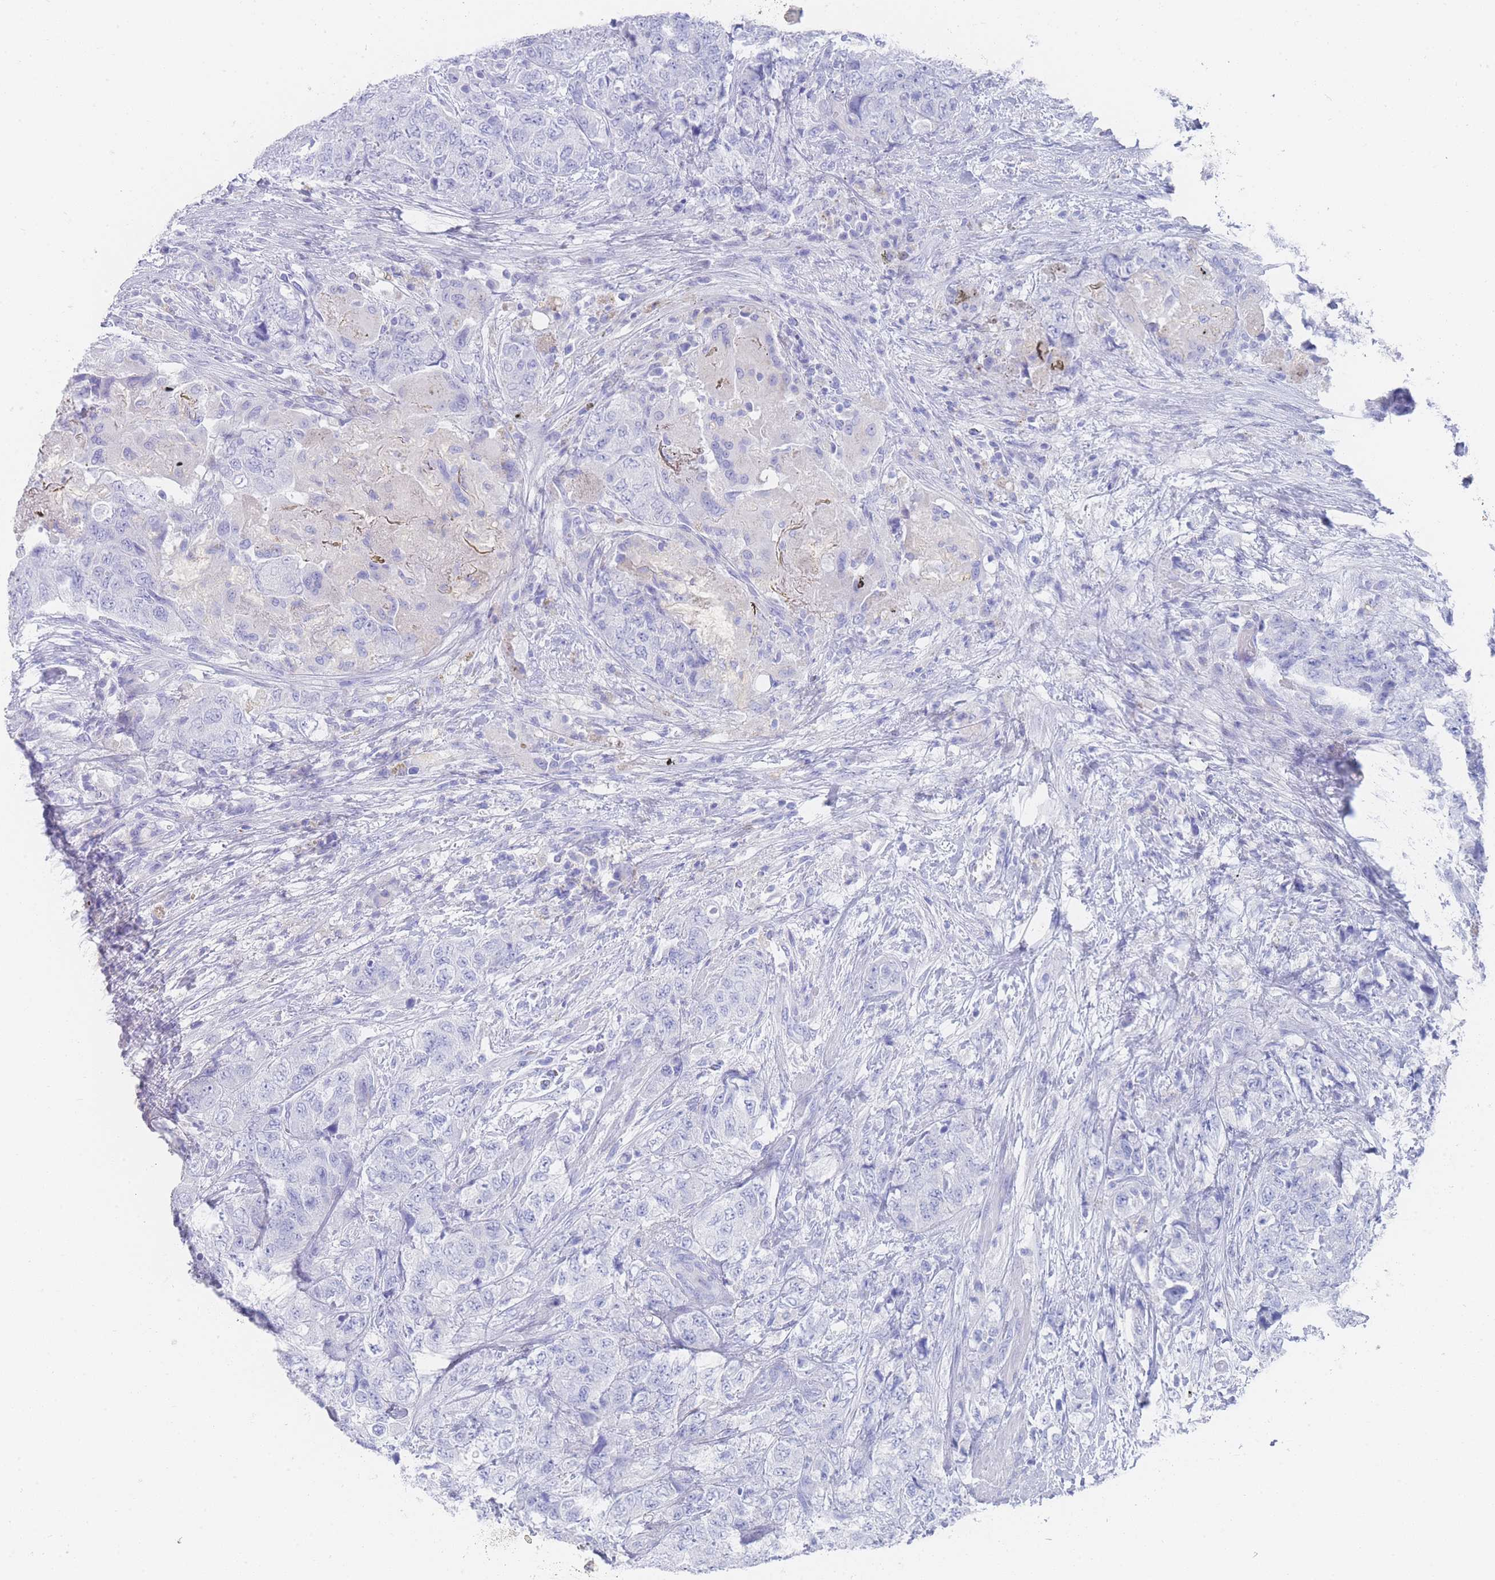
{"staining": {"intensity": "negative", "quantity": "none", "location": "none"}, "tissue": "urothelial cancer", "cell_type": "Tumor cells", "image_type": "cancer", "snomed": [{"axis": "morphology", "description": "Urothelial carcinoma, High grade"}, {"axis": "topography", "description": "Urinary bladder"}], "caption": "Immunohistochemistry (IHC) image of neoplastic tissue: human high-grade urothelial carcinoma stained with DAB exhibits no significant protein expression in tumor cells.", "gene": "LRRC37A", "patient": {"sex": "female", "age": 78}}